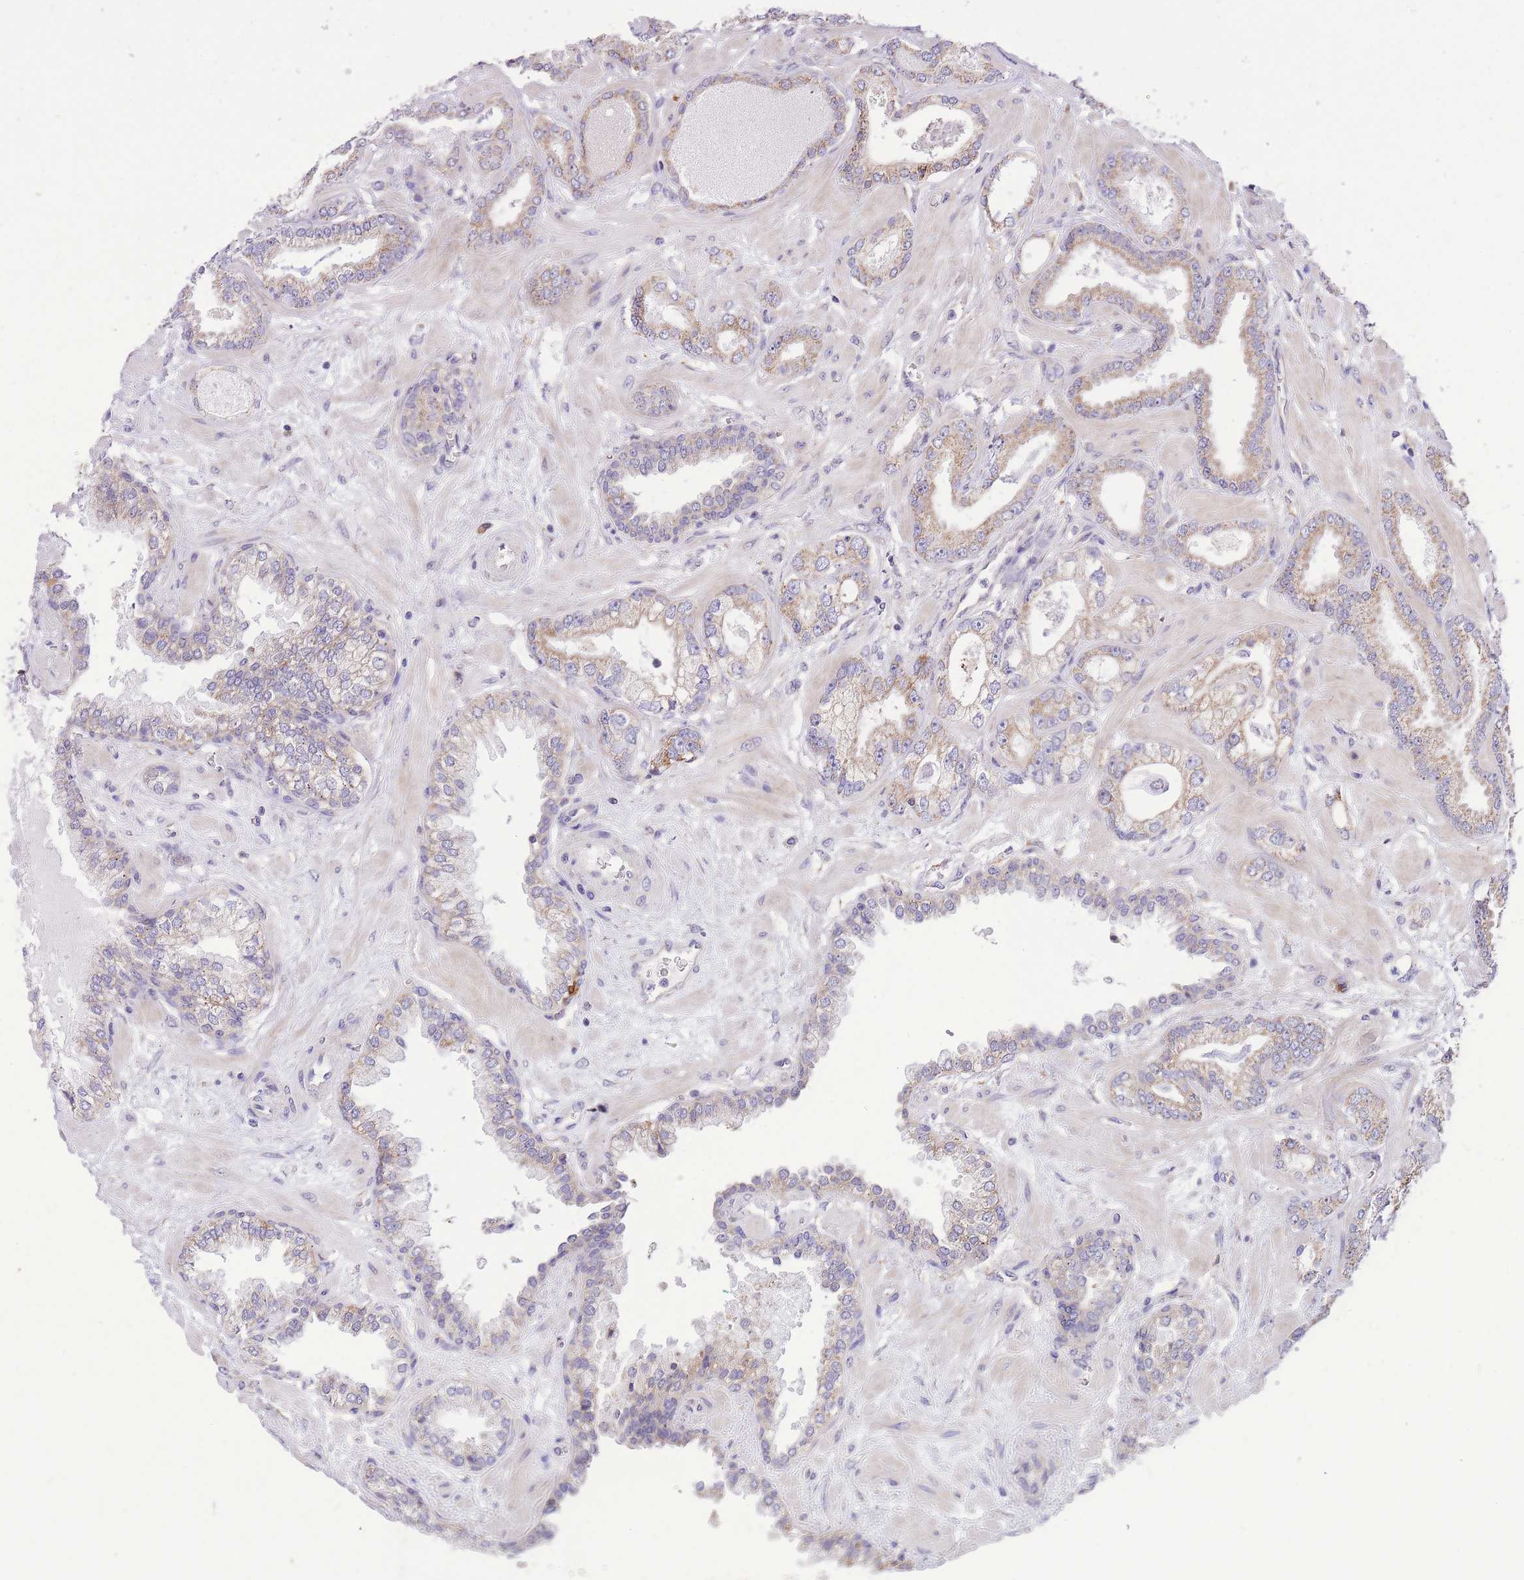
{"staining": {"intensity": "moderate", "quantity": "<25%", "location": "cytoplasmic/membranous"}, "tissue": "prostate cancer", "cell_type": "Tumor cells", "image_type": "cancer", "snomed": [{"axis": "morphology", "description": "Adenocarcinoma, Low grade"}, {"axis": "topography", "description": "Prostate"}], "caption": "This image displays IHC staining of human prostate cancer, with low moderate cytoplasmic/membranous expression in about <25% of tumor cells.", "gene": "TOPAZ1", "patient": {"sex": "male", "age": 60}}